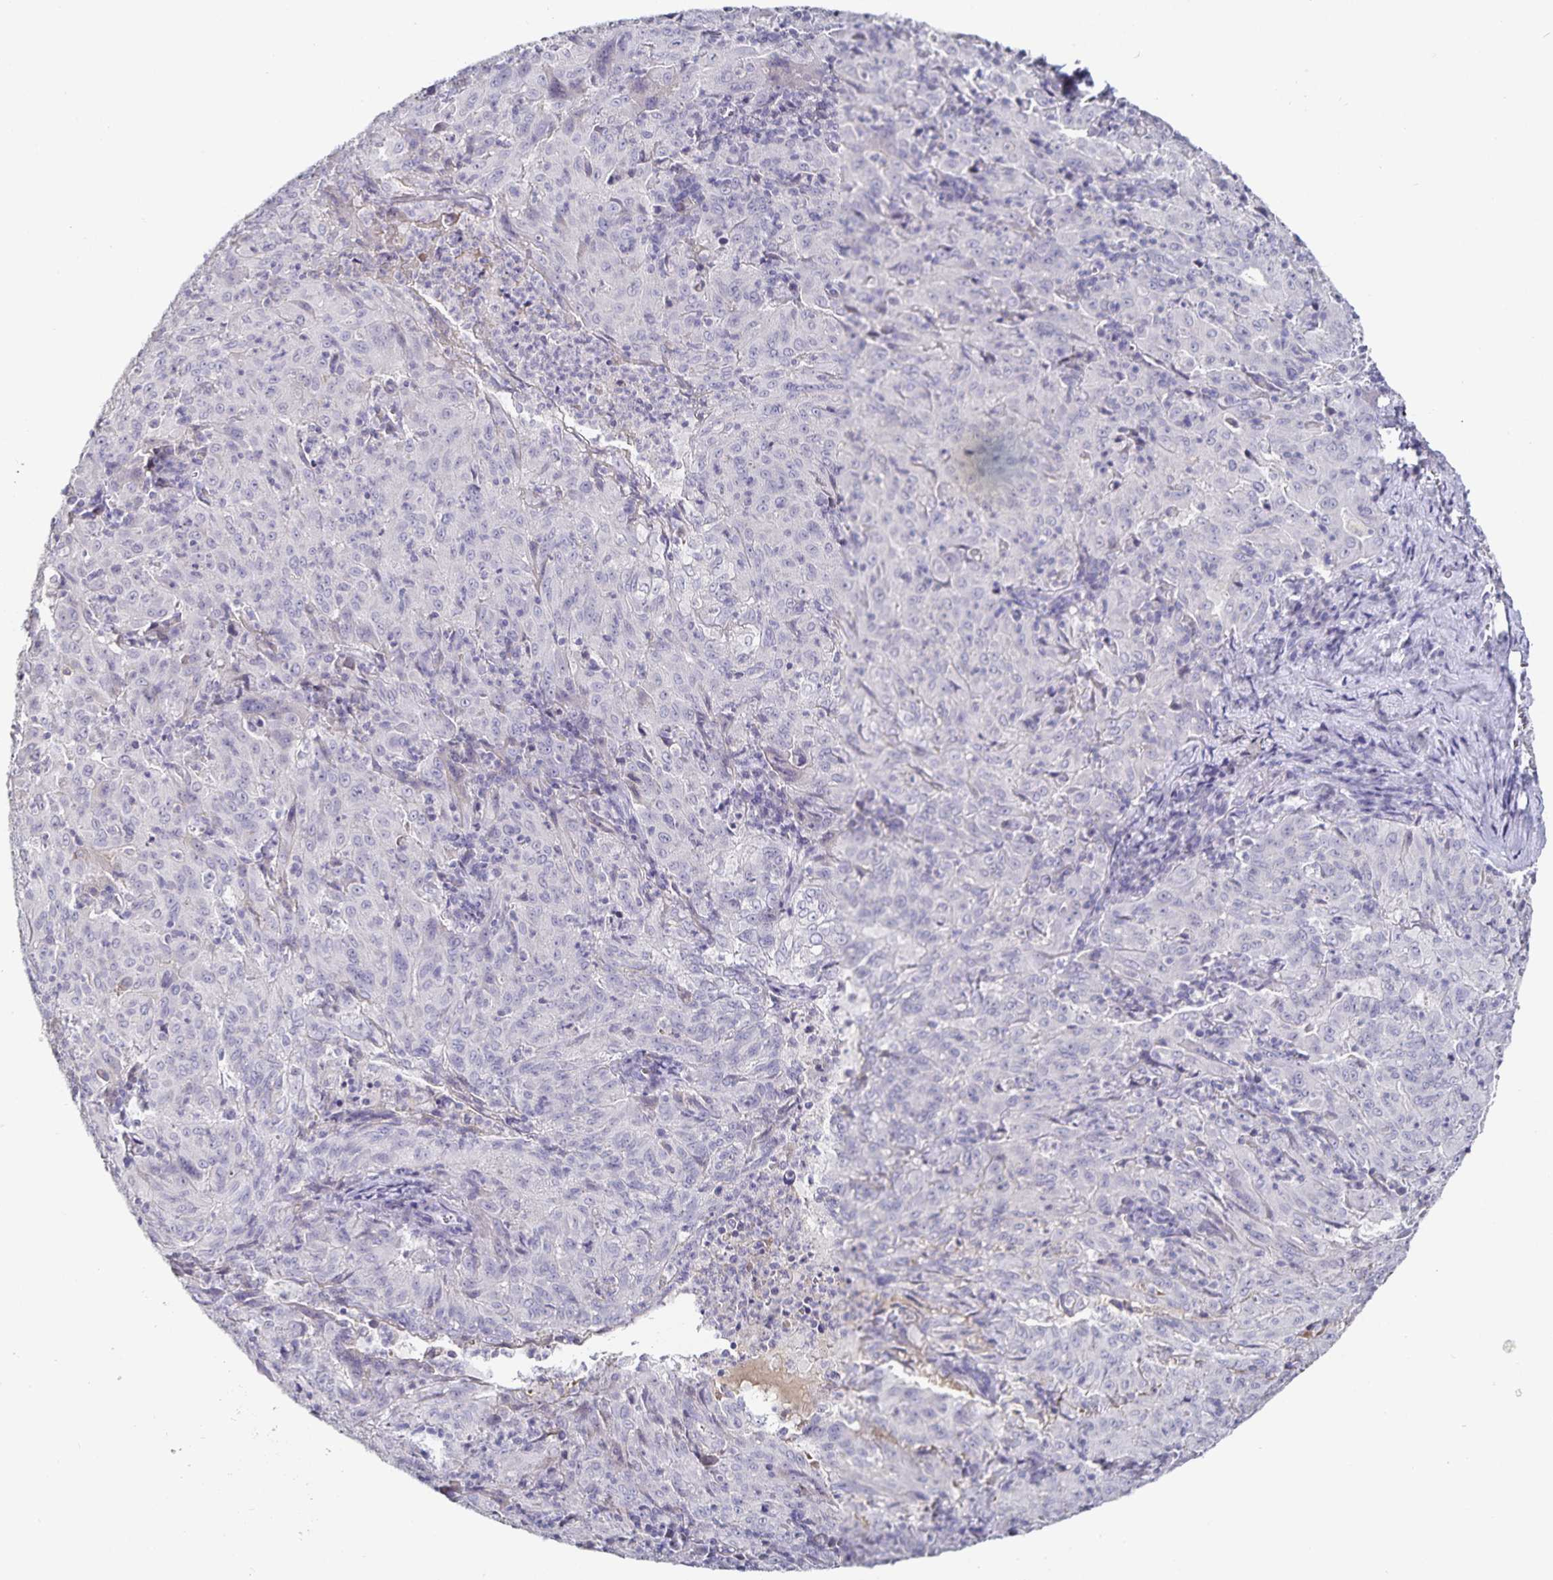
{"staining": {"intensity": "negative", "quantity": "none", "location": "none"}, "tissue": "pancreatic cancer", "cell_type": "Tumor cells", "image_type": "cancer", "snomed": [{"axis": "morphology", "description": "Adenocarcinoma, NOS"}, {"axis": "topography", "description": "Pancreas"}], "caption": "Pancreatic cancer (adenocarcinoma) was stained to show a protein in brown. There is no significant staining in tumor cells.", "gene": "TTR", "patient": {"sex": "male", "age": 63}}